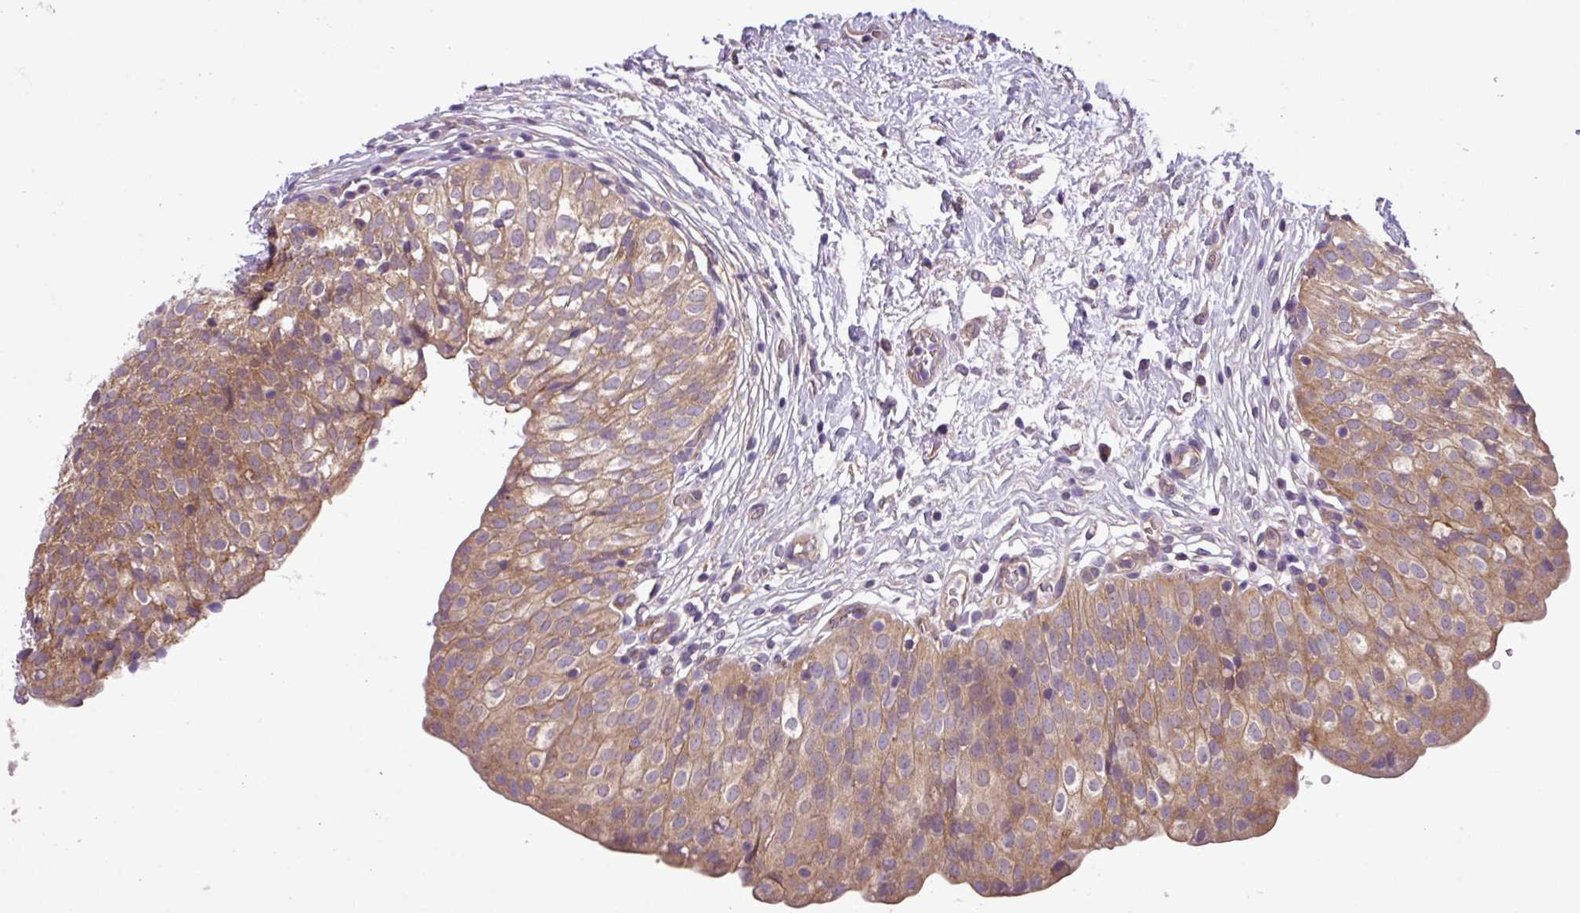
{"staining": {"intensity": "moderate", "quantity": ">75%", "location": "cytoplasmic/membranous"}, "tissue": "urinary bladder", "cell_type": "Urothelial cells", "image_type": "normal", "snomed": [{"axis": "morphology", "description": "Normal tissue, NOS"}, {"axis": "topography", "description": "Urinary bladder"}], "caption": "Immunohistochemistry (IHC) image of unremarkable urinary bladder: human urinary bladder stained using immunohistochemistry reveals medium levels of moderate protein expression localized specifically in the cytoplasmic/membranous of urothelial cells, appearing as a cytoplasmic/membranous brown color.", "gene": "SLC23A2", "patient": {"sex": "male", "age": 55}}